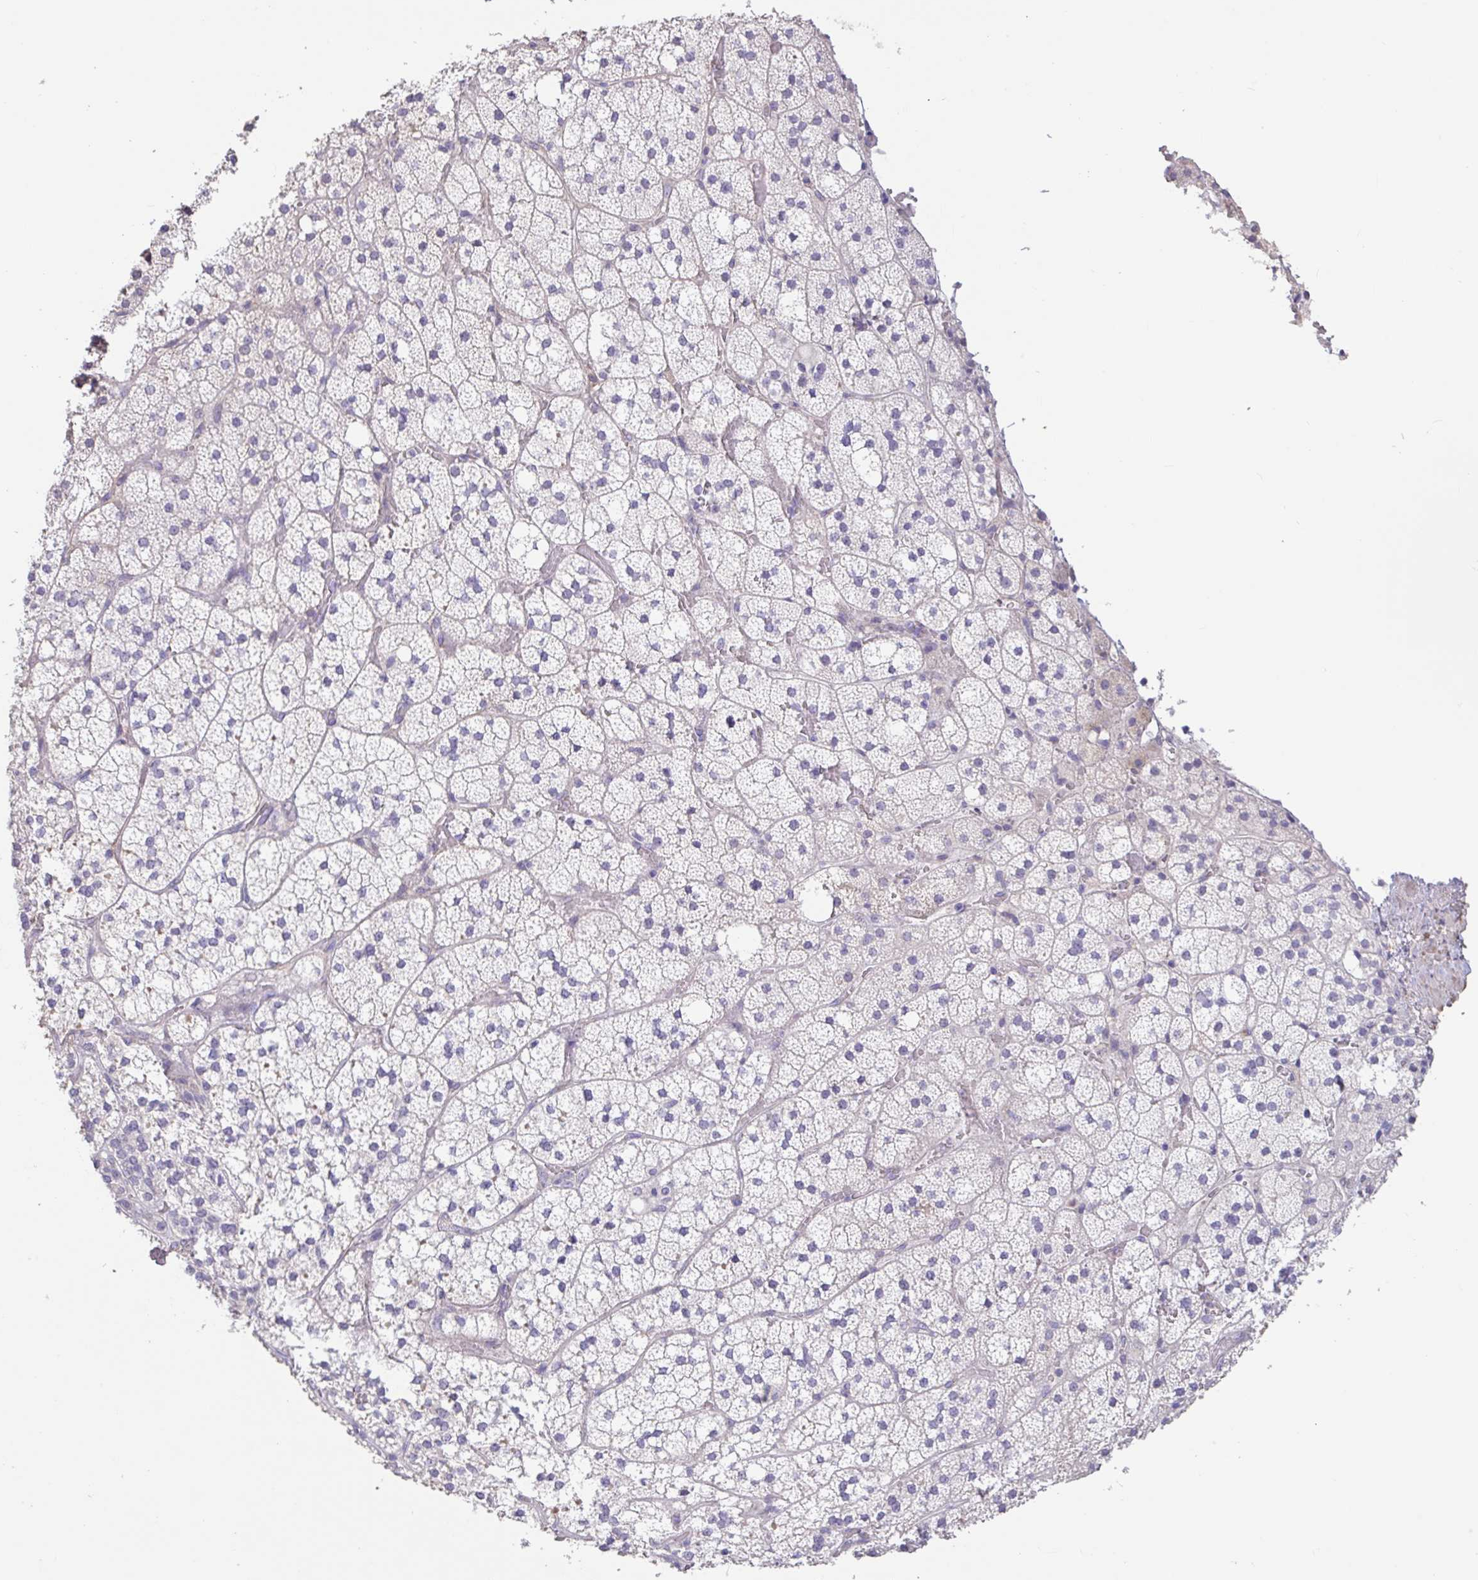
{"staining": {"intensity": "negative", "quantity": "none", "location": "none"}, "tissue": "adrenal gland", "cell_type": "Glandular cells", "image_type": "normal", "snomed": [{"axis": "morphology", "description": "Normal tissue, NOS"}, {"axis": "topography", "description": "Adrenal gland"}], "caption": "Glandular cells are negative for brown protein staining in normal adrenal gland. (Immunohistochemistry (ihc), brightfield microscopy, high magnification).", "gene": "PYGM", "patient": {"sex": "male", "age": 53}}